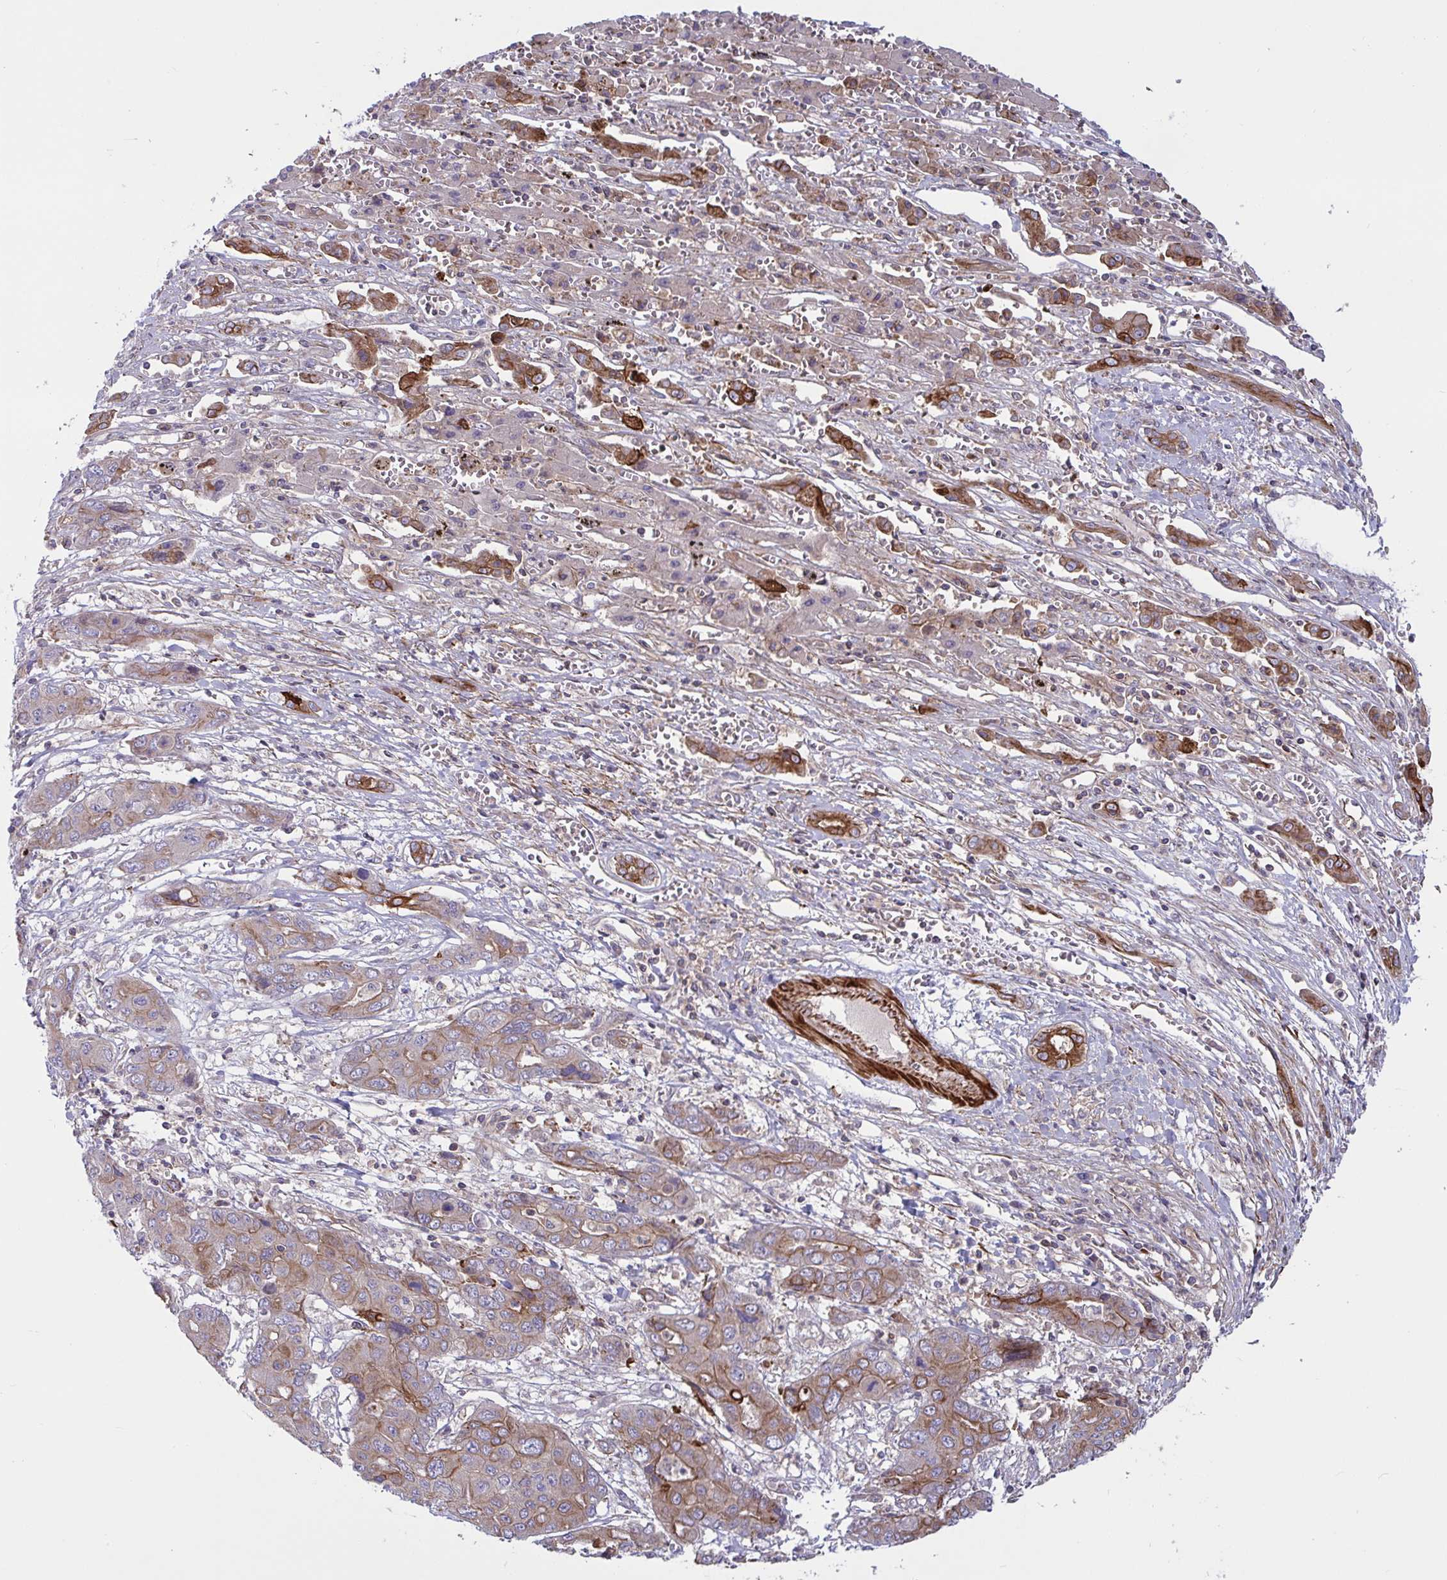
{"staining": {"intensity": "moderate", "quantity": "25%-75%", "location": "cytoplasmic/membranous"}, "tissue": "liver cancer", "cell_type": "Tumor cells", "image_type": "cancer", "snomed": [{"axis": "morphology", "description": "Cholangiocarcinoma"}, {"axis": "topography", "description": "Liver"}], "caption": "Immunohistochemical staining of liver cancer demonstrates medium levels of moderate cytoplasmic/membranous protein positivity in about 25%-75% of tumor cells.", "gene": "TANK", "patient": {"sex": "male", "age": 67}}